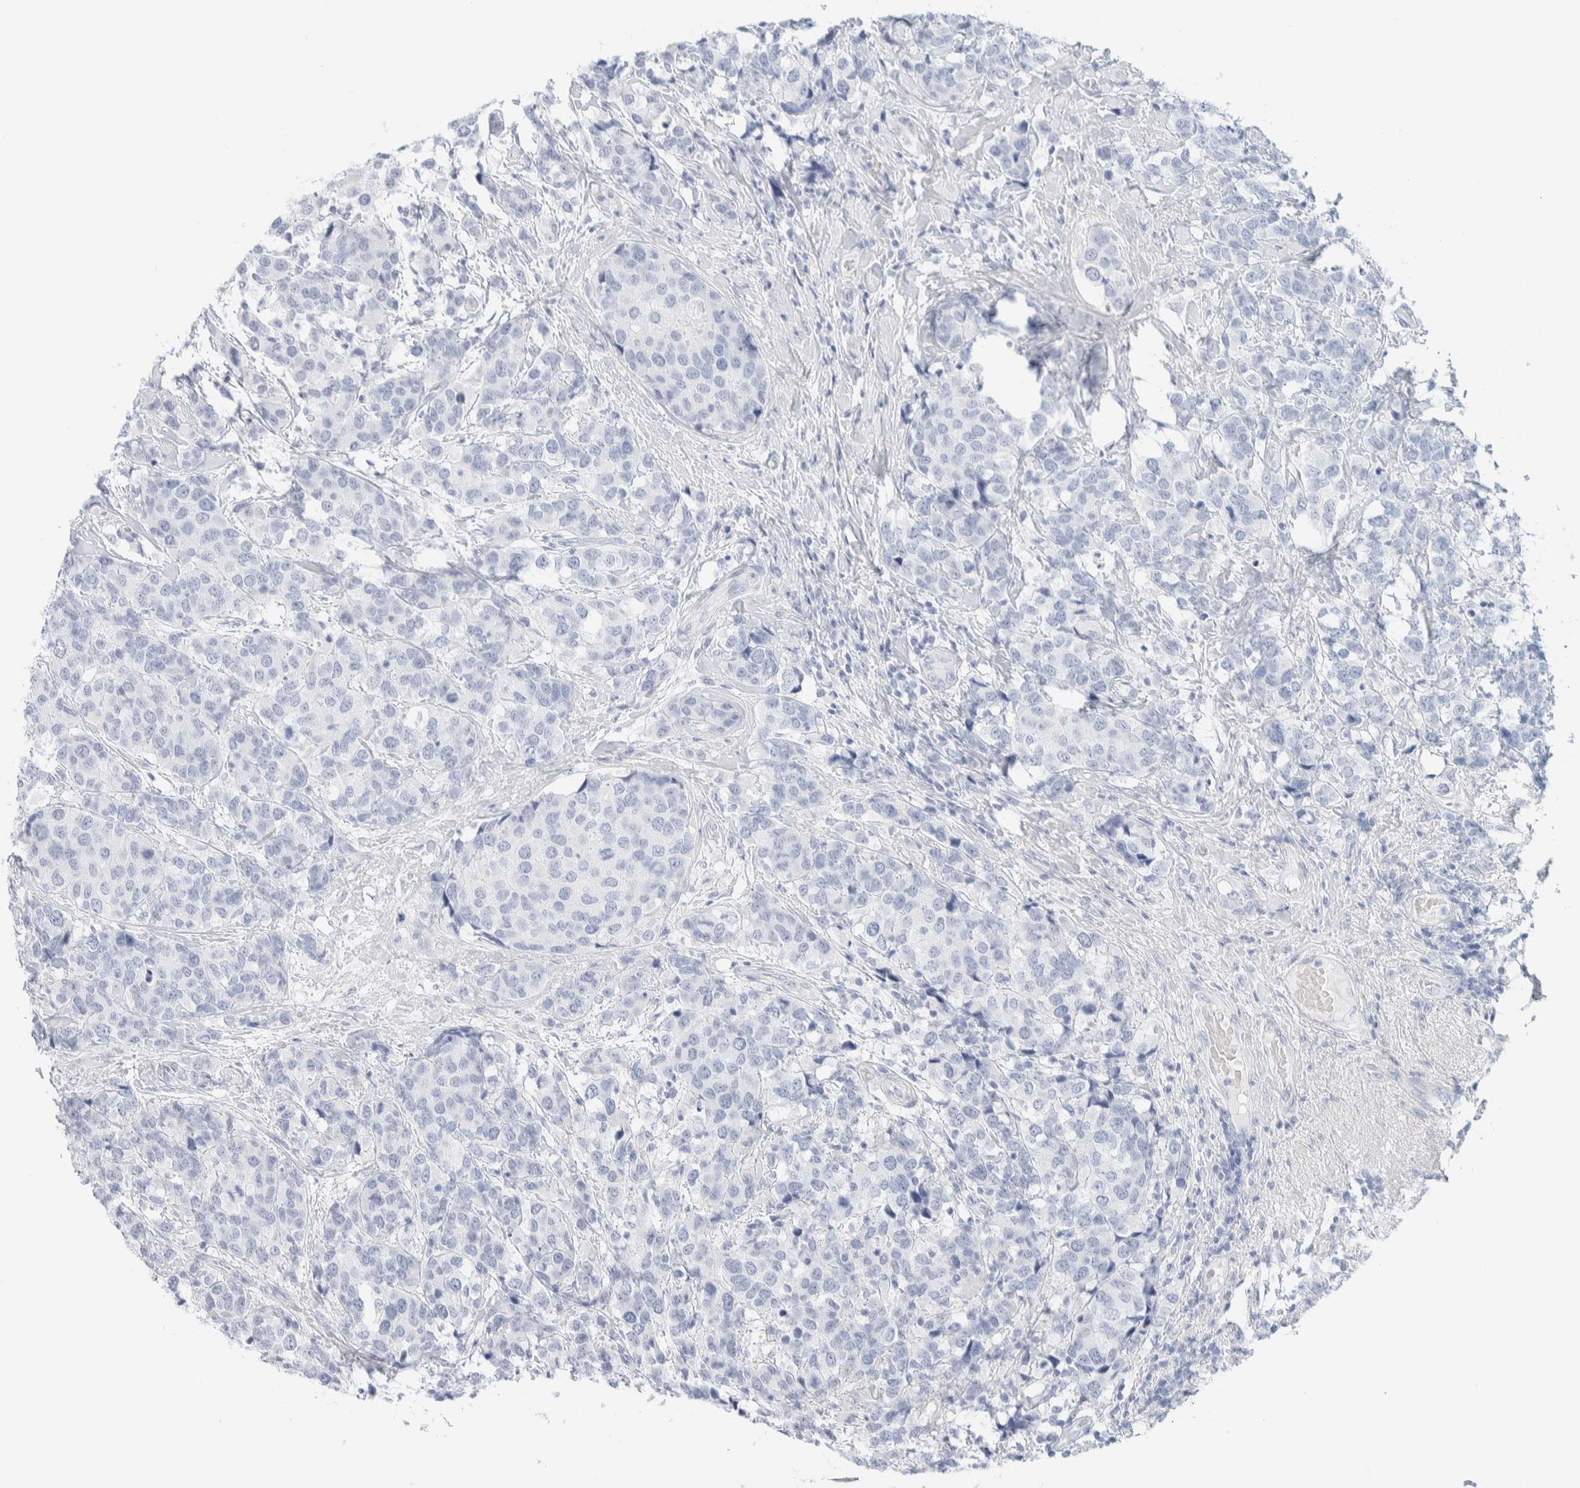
{"staining": {"intensity": "negative", "quantity": "none", "location": "none"}, "tissue": "breast cancer", "cell_type": "Tumor cells", "image_type": "cancer", "snomed": [{"axis": "morphology", "description": "Lobular carcinoma"}, {"axis": "topography", "description": "Breast"}], "caption": "IHC image of human breast cancer stained for a protein (brown), which demonstrates no staining in tumor cells.", "gene": "ATCAY", "patient": {"sex": "female", "age": 59}}